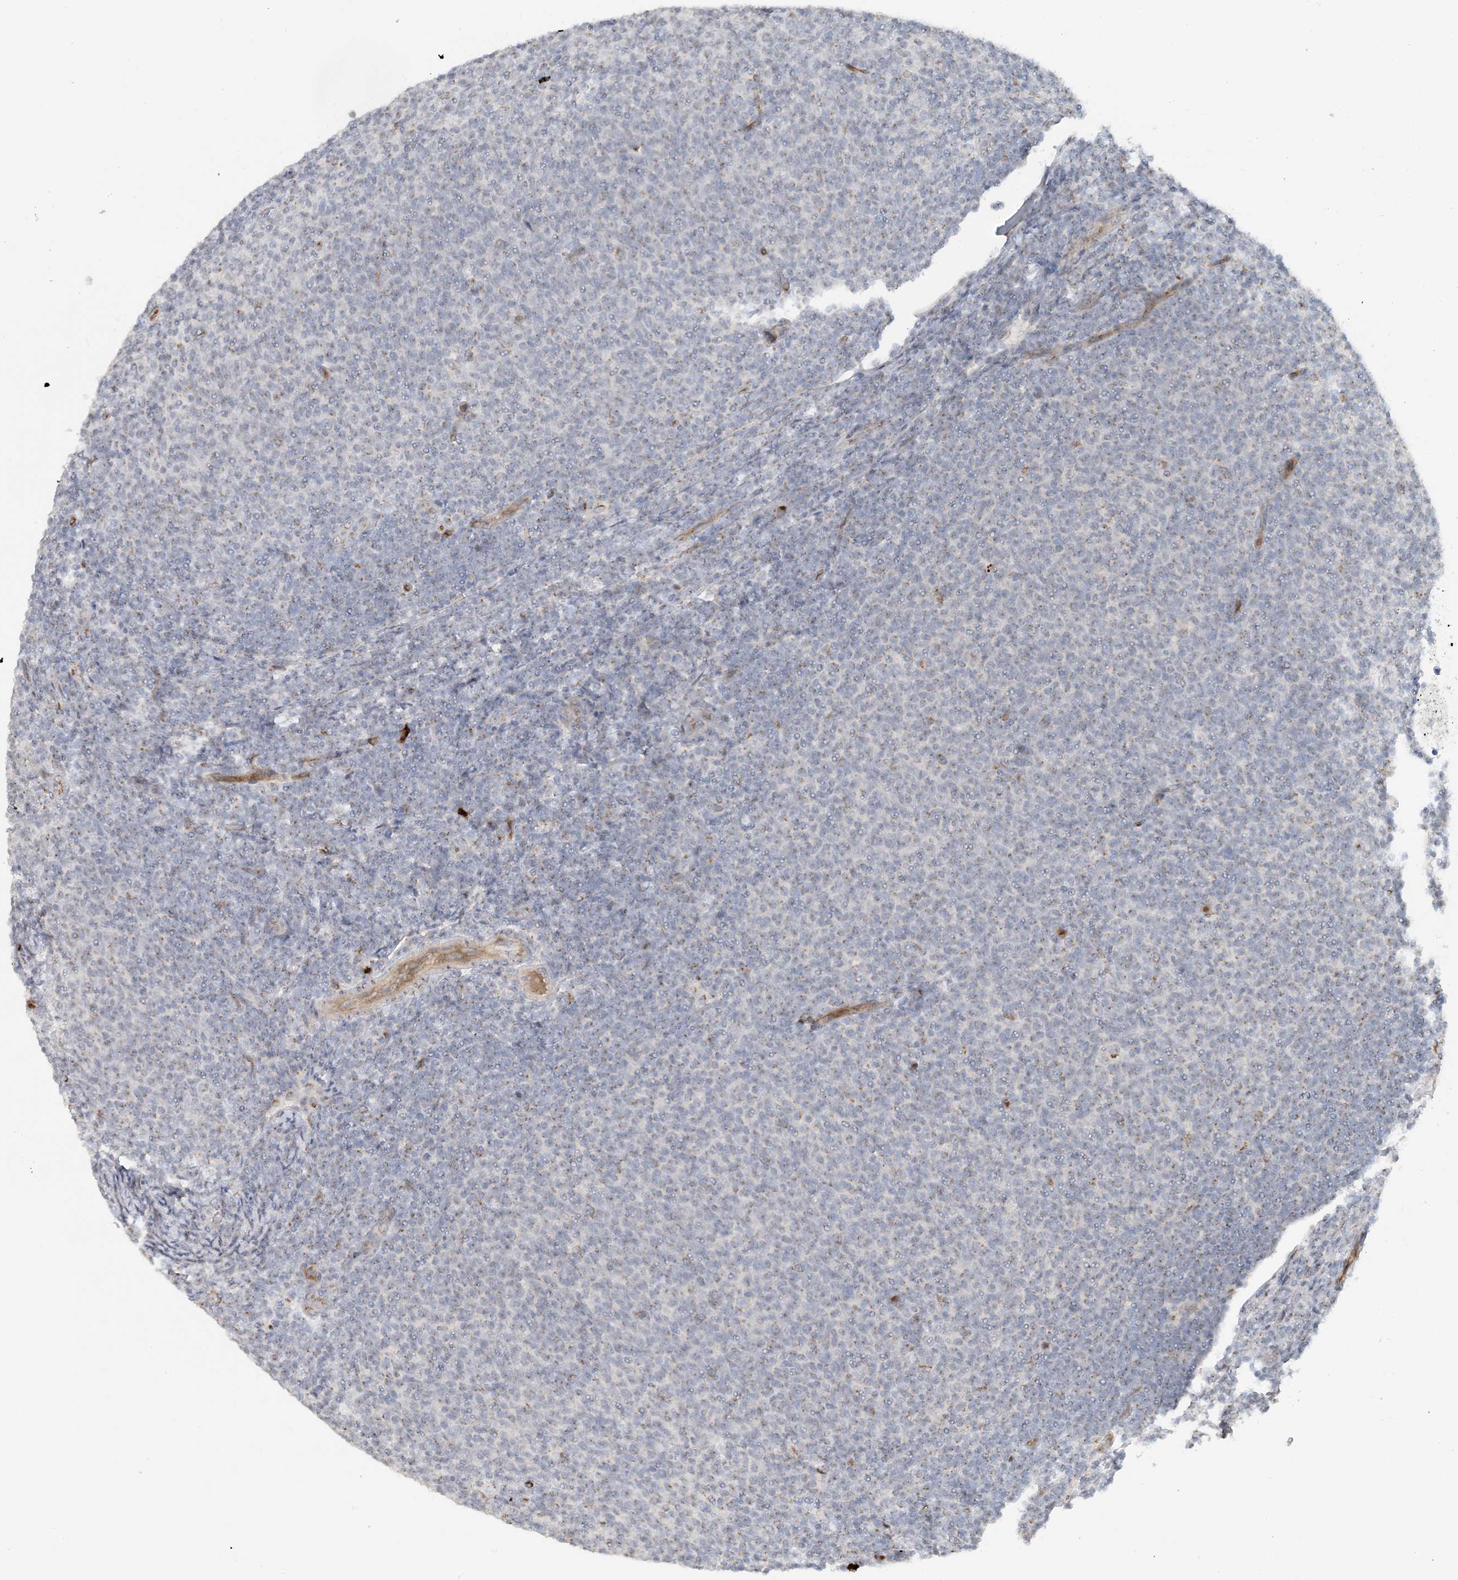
{"staining": {"intensity": "negative", "quantity": "none", "location": "none"}, "tissue": "lymphoma", "cell_type": "Tumor cells", "image_type": "cancer", "snomed": [{"axis": "morphology", "description": "Malignant lymphoma, non-Hodgkin's type, Low grade"}, {"axis": "topography", "description": "Lymph node"}], "caption": "A high-resolution histopathology image shows immunohistochemistry (IHC) staining of lymphoma, which shows no significant staining in tumor cells.", "gene": "ZCCHC4", "patient": {"sex": "male", "age": 66}}